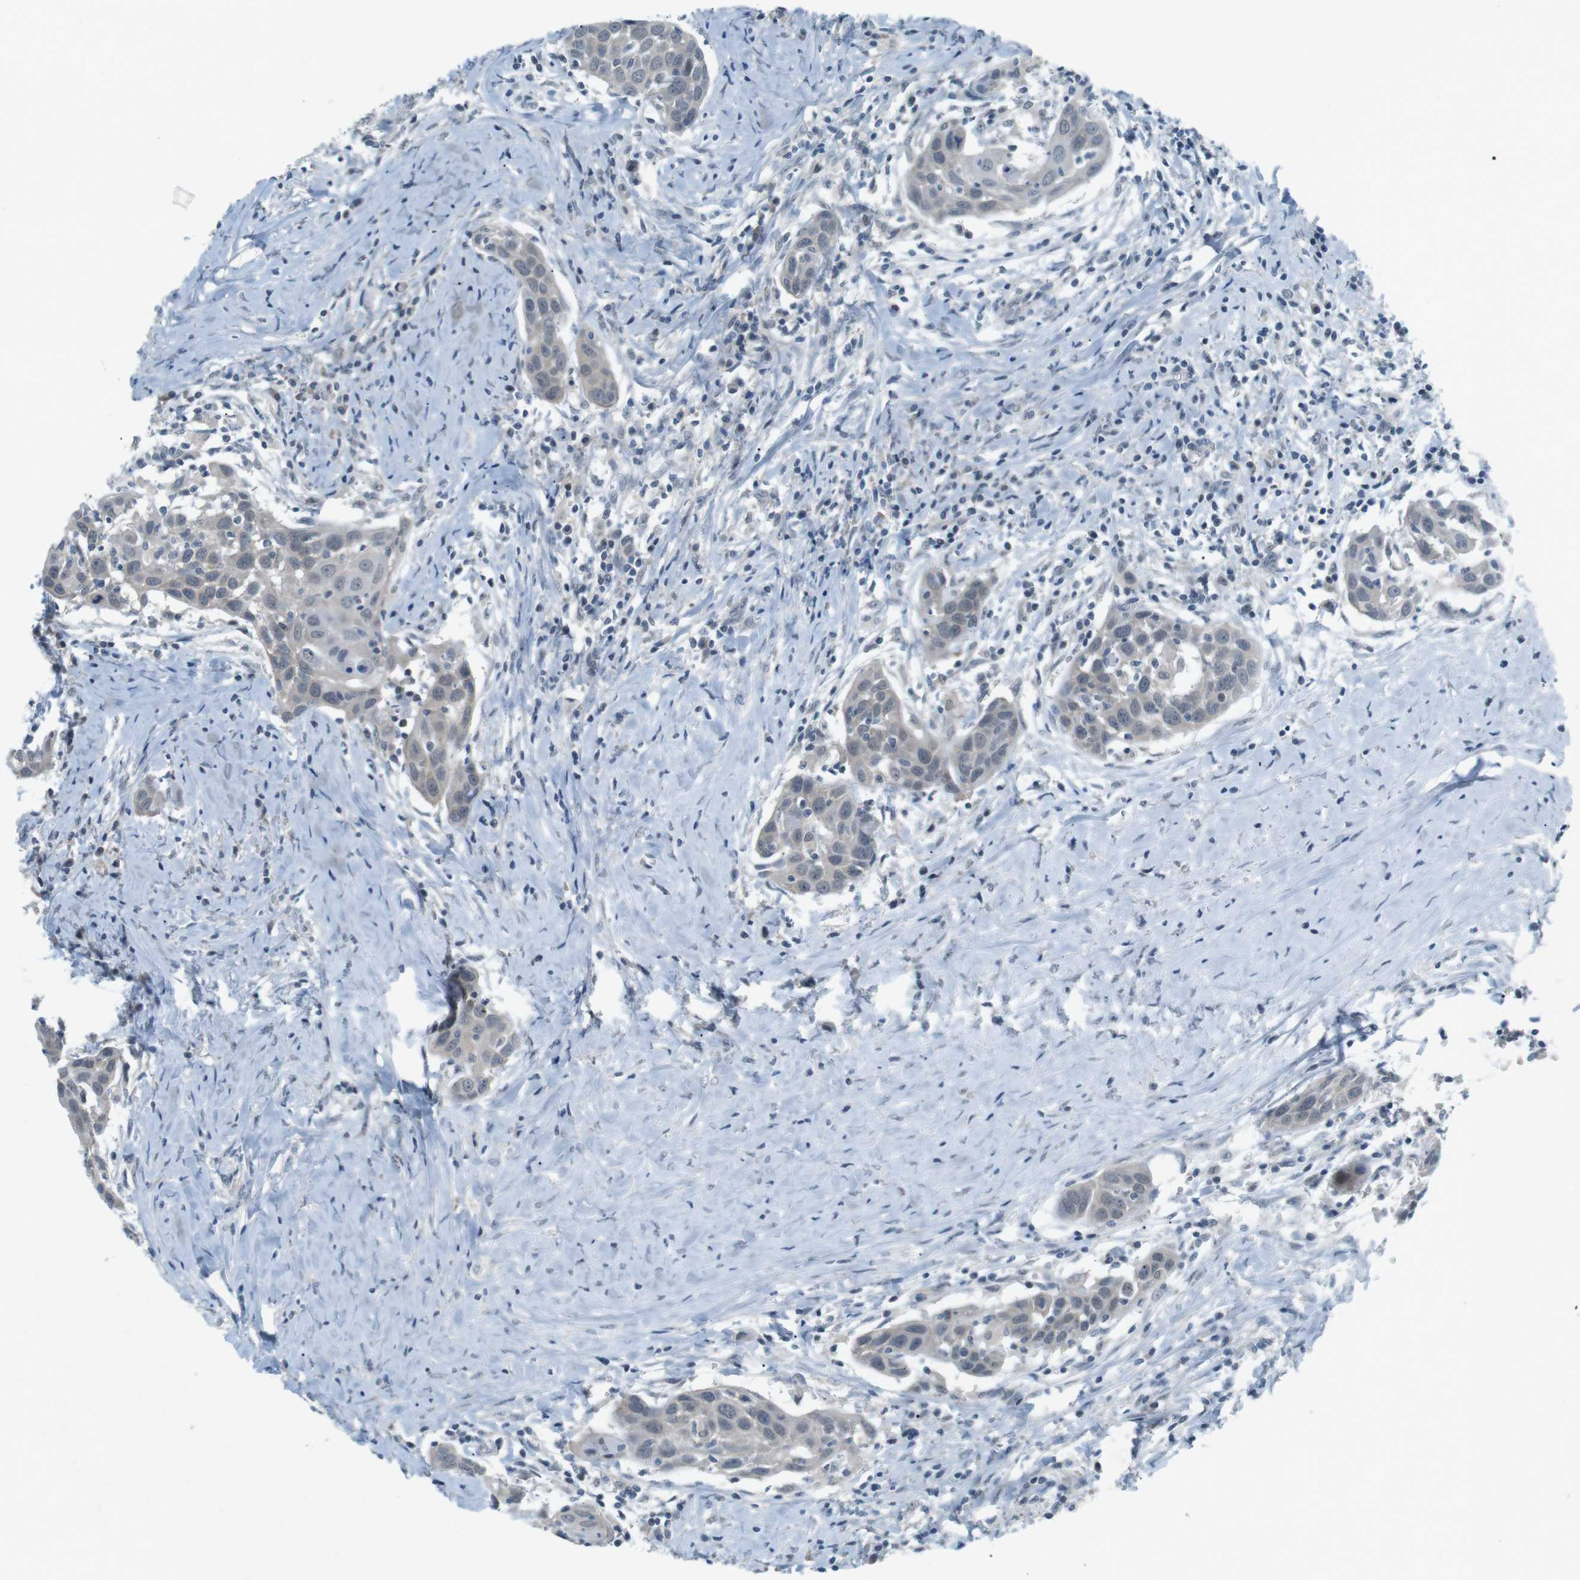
{"staining": {"intensity": "negative", "quantity": "none", "location": "none"}, "tissue": "head and neck cancer", "cell_type": "Tumor cells", "image_type": "cancer", "snomed": [{"axis": "morphology", "description": "Squamous cell carcinoma, NOS"}, {"axis": "topography", "description": "Oral tissue"}, {"axis": "topography", "description": "Head-Neck"}], "caption": "Immunohistochemical staining of head and neck cancer (squamous cell carcinoma) displays no significant expression in tumor cells.", "gene": "RTN3", "patient": {"sex": "female", "age": 50}}